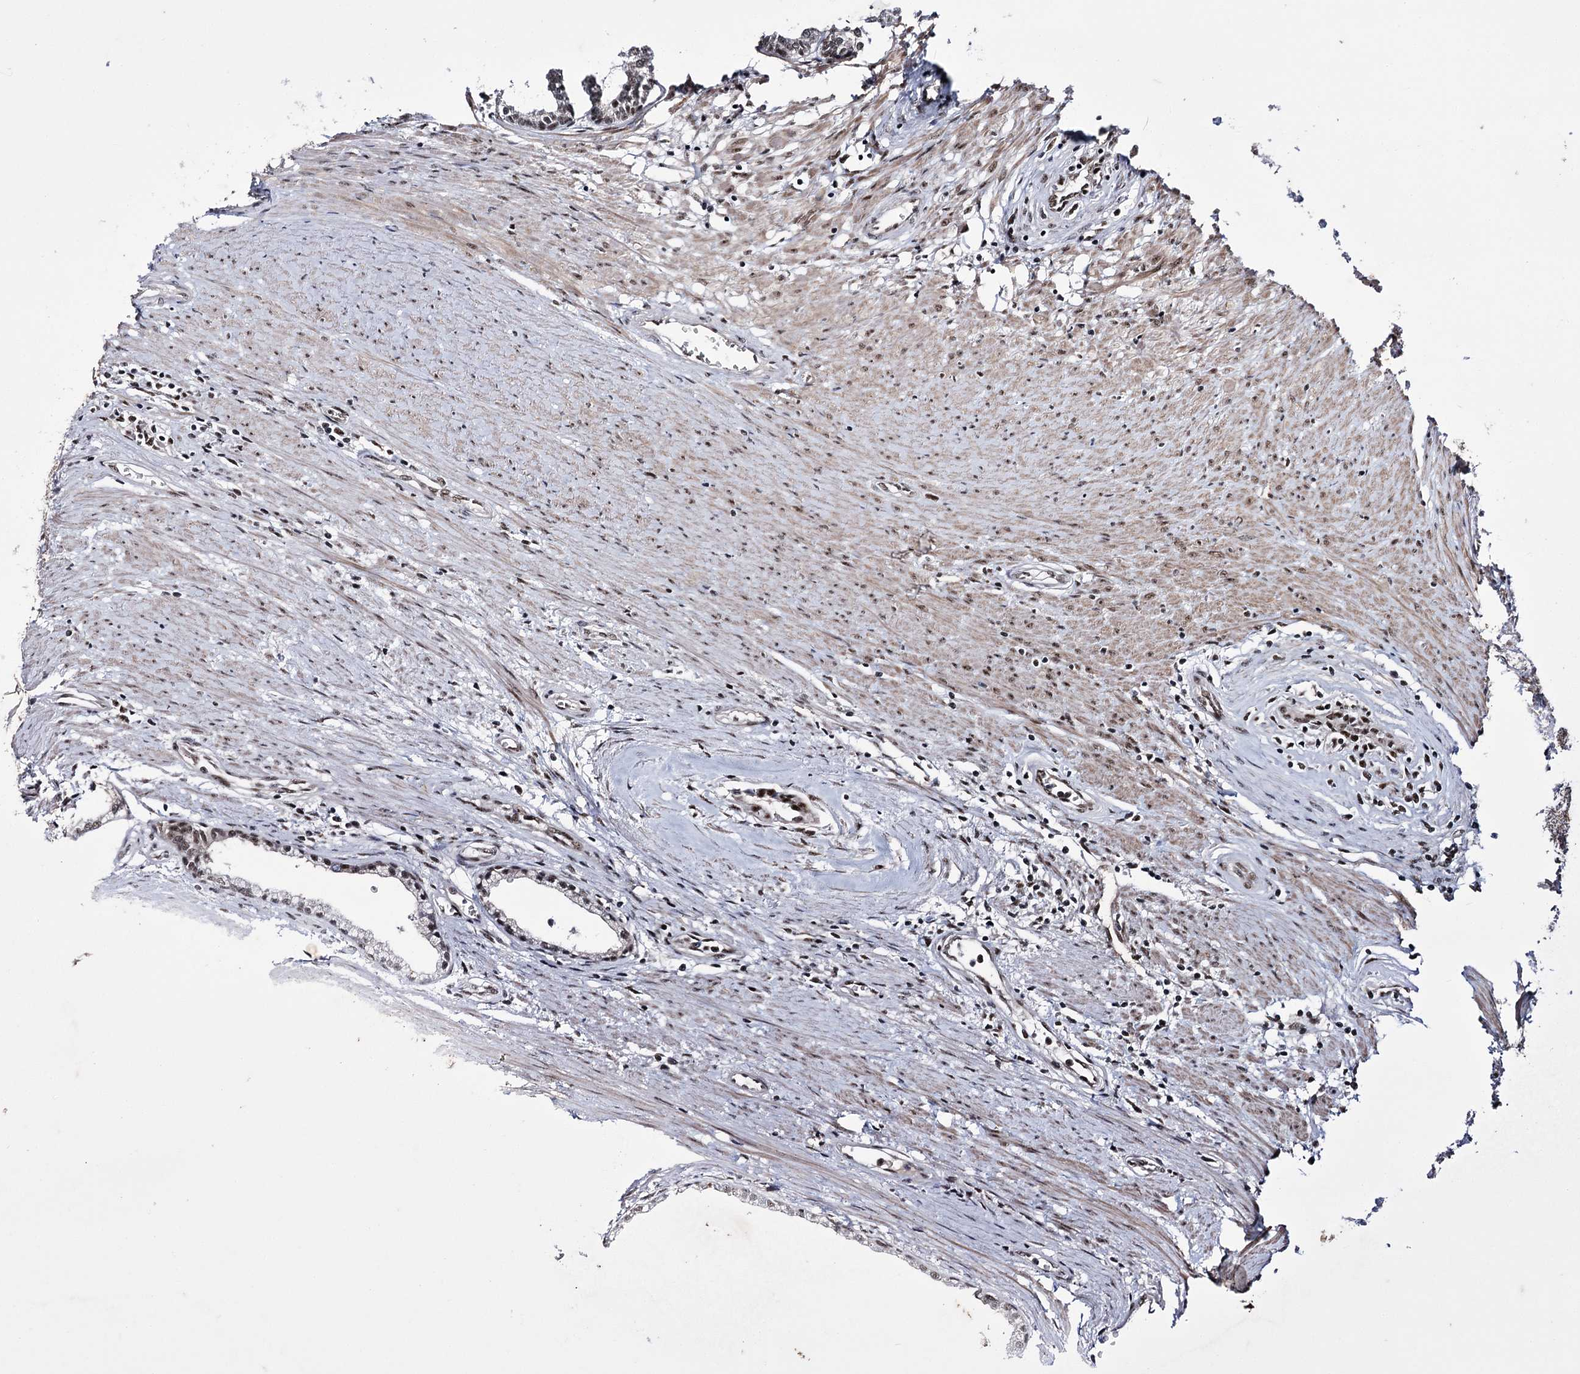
{"staining": {"intensity": "strong", "quantity": ">75%", "location": "nuclear"}, "tissue": "prostate cancer", "cell_type": "Tumor cells", "image_type": "cancer", "snomed": [{"axis": "morphology", "description": "Adenocarcinoma, High grade"}, {"axis": "topography", "description": "Prostate"}], "caption": "Immunohistochemistry (IHC) (DAB) staining of human prostate cancer (adenocarcinoma (high-grade)) shows strong nuclear protein staining in about >75% of tumor cells.", "gene": "PRPF40A", "patient": {"sex": "male", "age": 68}}